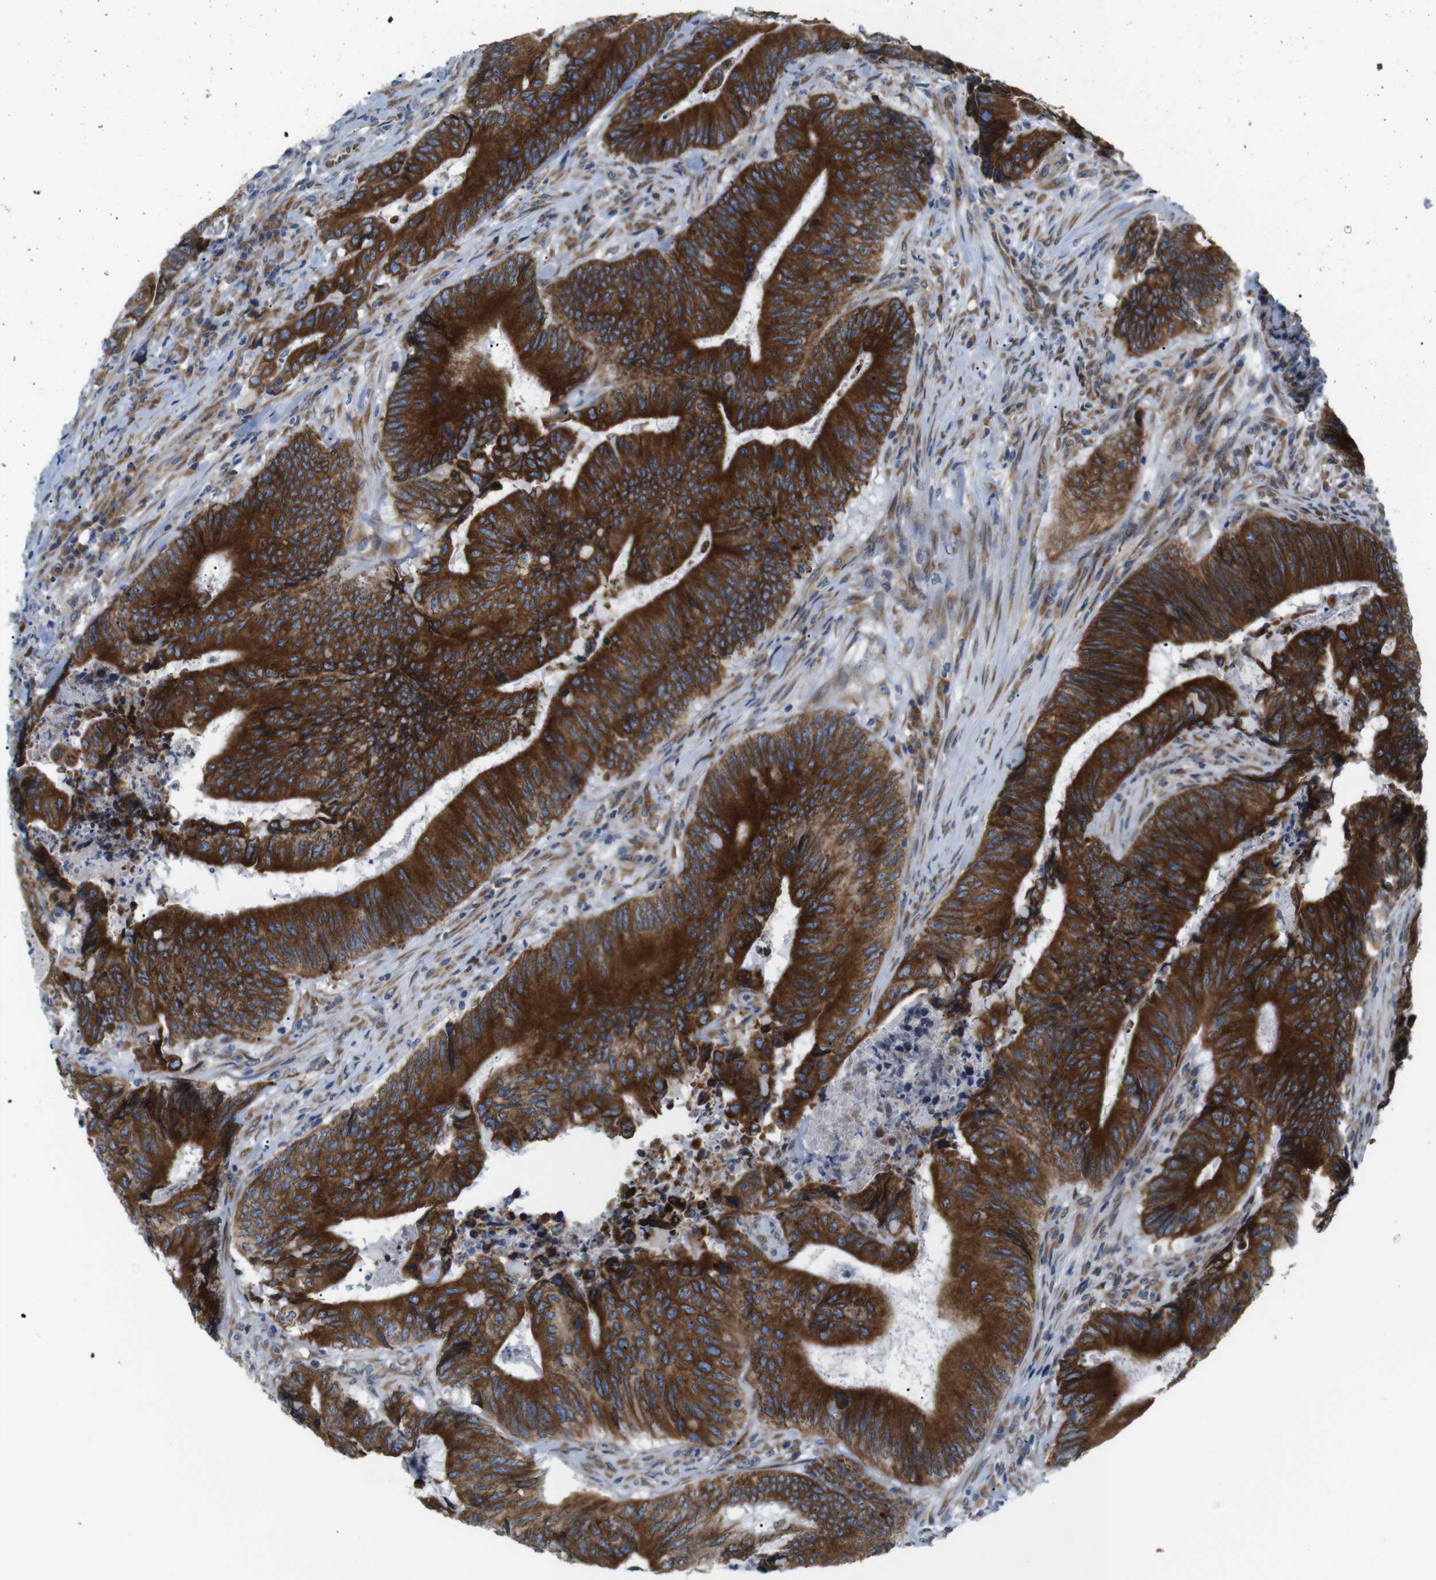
{"staining": {"intensity": "strong", "quantity": ">75%", "location": "cytoplasmic/membranous"}, "tissue": "colorectal cancer", "cell_type": "Tumor cells", "image_type": "cancer", "snomed": [{"axis": "morphology", "description": "Normal tissue, NOS"}, {"axis": "morphology", "description": "Adenocarcinoma, NOS"}, {"axis": "topography", "description": "Colon"}], "caption": "A photomicrograph showing strong cytoplasmic/membranous expression in approximately >75% of tumor cells in colorectal cancer, as visualized by brown immunohistochemical staining.", "gene": "HACD3", "patient": {"sex": "male", "age": 56}}